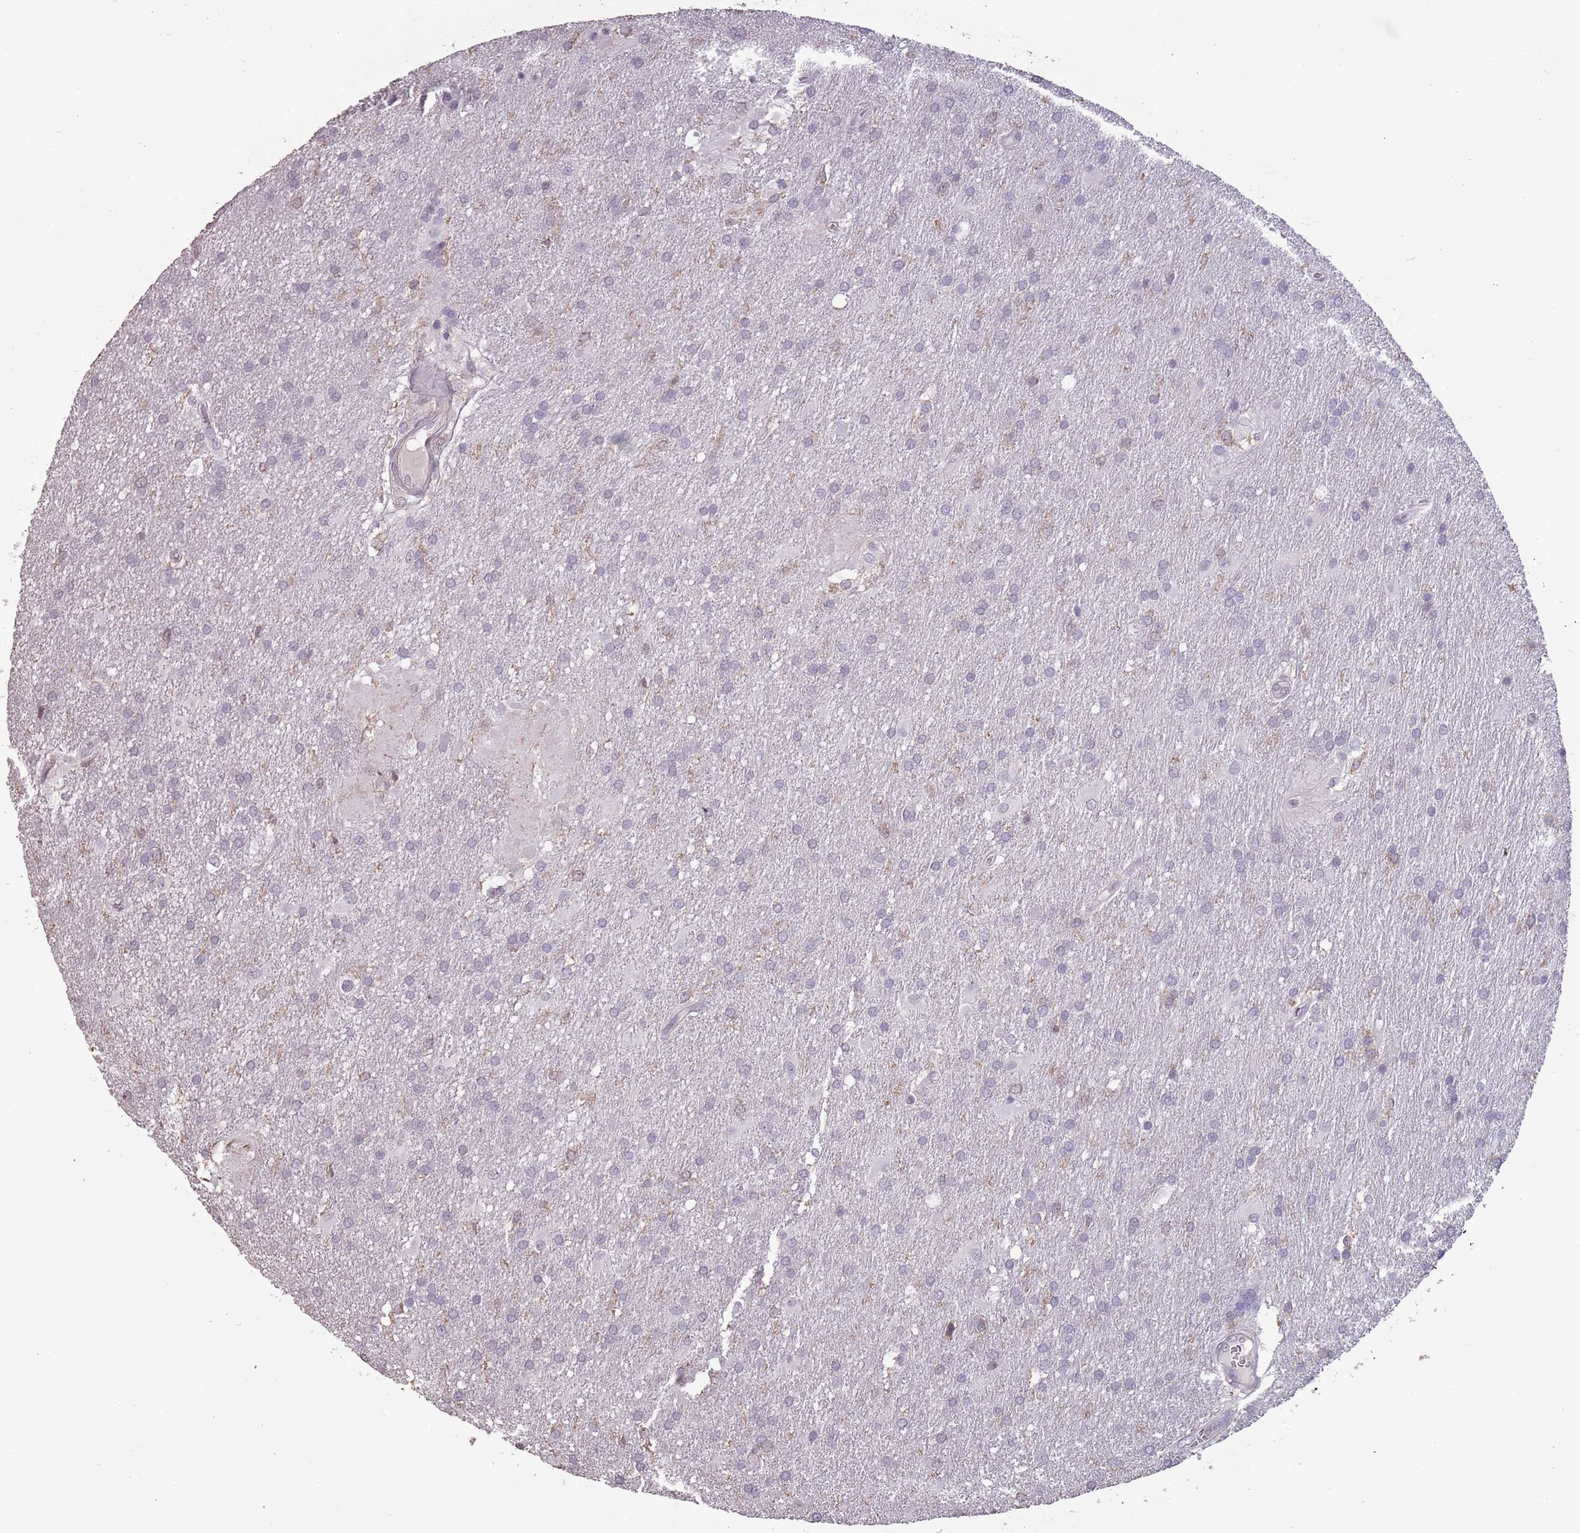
{"staining": {"intensity": "negative", "quantity": "none", "location": "none"}, "tissue": "glioma", "cell_type": "Tumor cells", "image_type": "cancer", "snomed": [{"axis": "morphology", "description": "Glioma, malignant, Low grade"}, {"axis": "topography", "description": "Brain"}], "caption": "Immunohistochemistry (IHC) of human glioma reveals no staining in tumor cells. Nuclei are stained in blue.", "gene": "SUN5", "patient": {"sex": "male", "age": 66}}